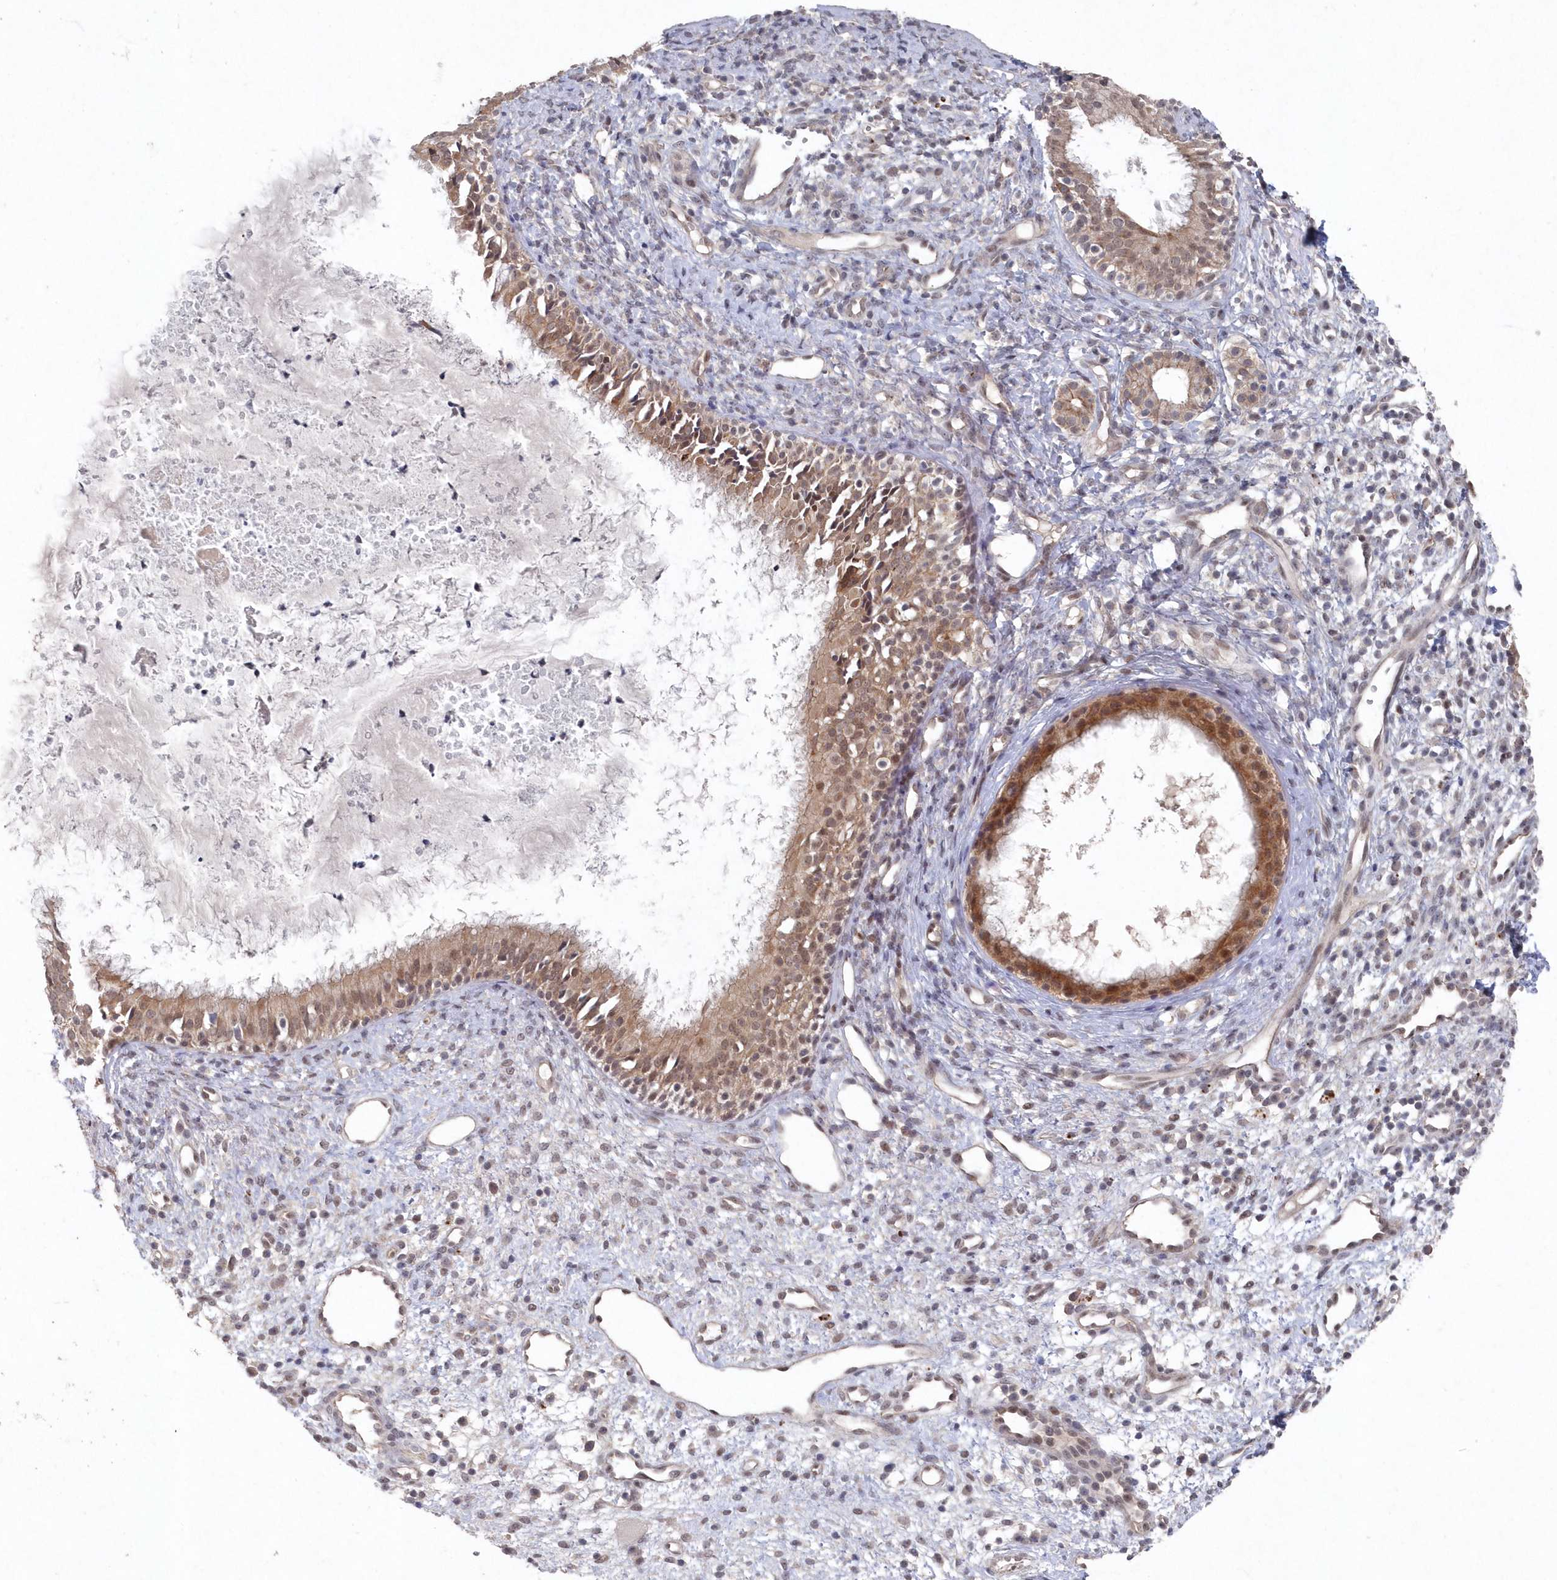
{"staining": {"intensity": "moderate", "quantity": ">75%", "location": "cytoplasmic/membranous"}, "tissue": "nasopharynx", "cell_type": "Respiratory epithelial cells", "image_type": "normal", "snomed": [{"axis": "morphology", "description": "Normal tissue, NOS"}, {"axis": "topography", "description": "Nasopharynx"}], "caption": "This photomicrograph shows immunohistochemistry staining of benign human nasopharynx, with medium moderate cytoplasmic/membranous expression in about >75% of respiratory epithelial cells.", "gene": "VSIG2", "patient": {"sex": "male", "age": 22}}